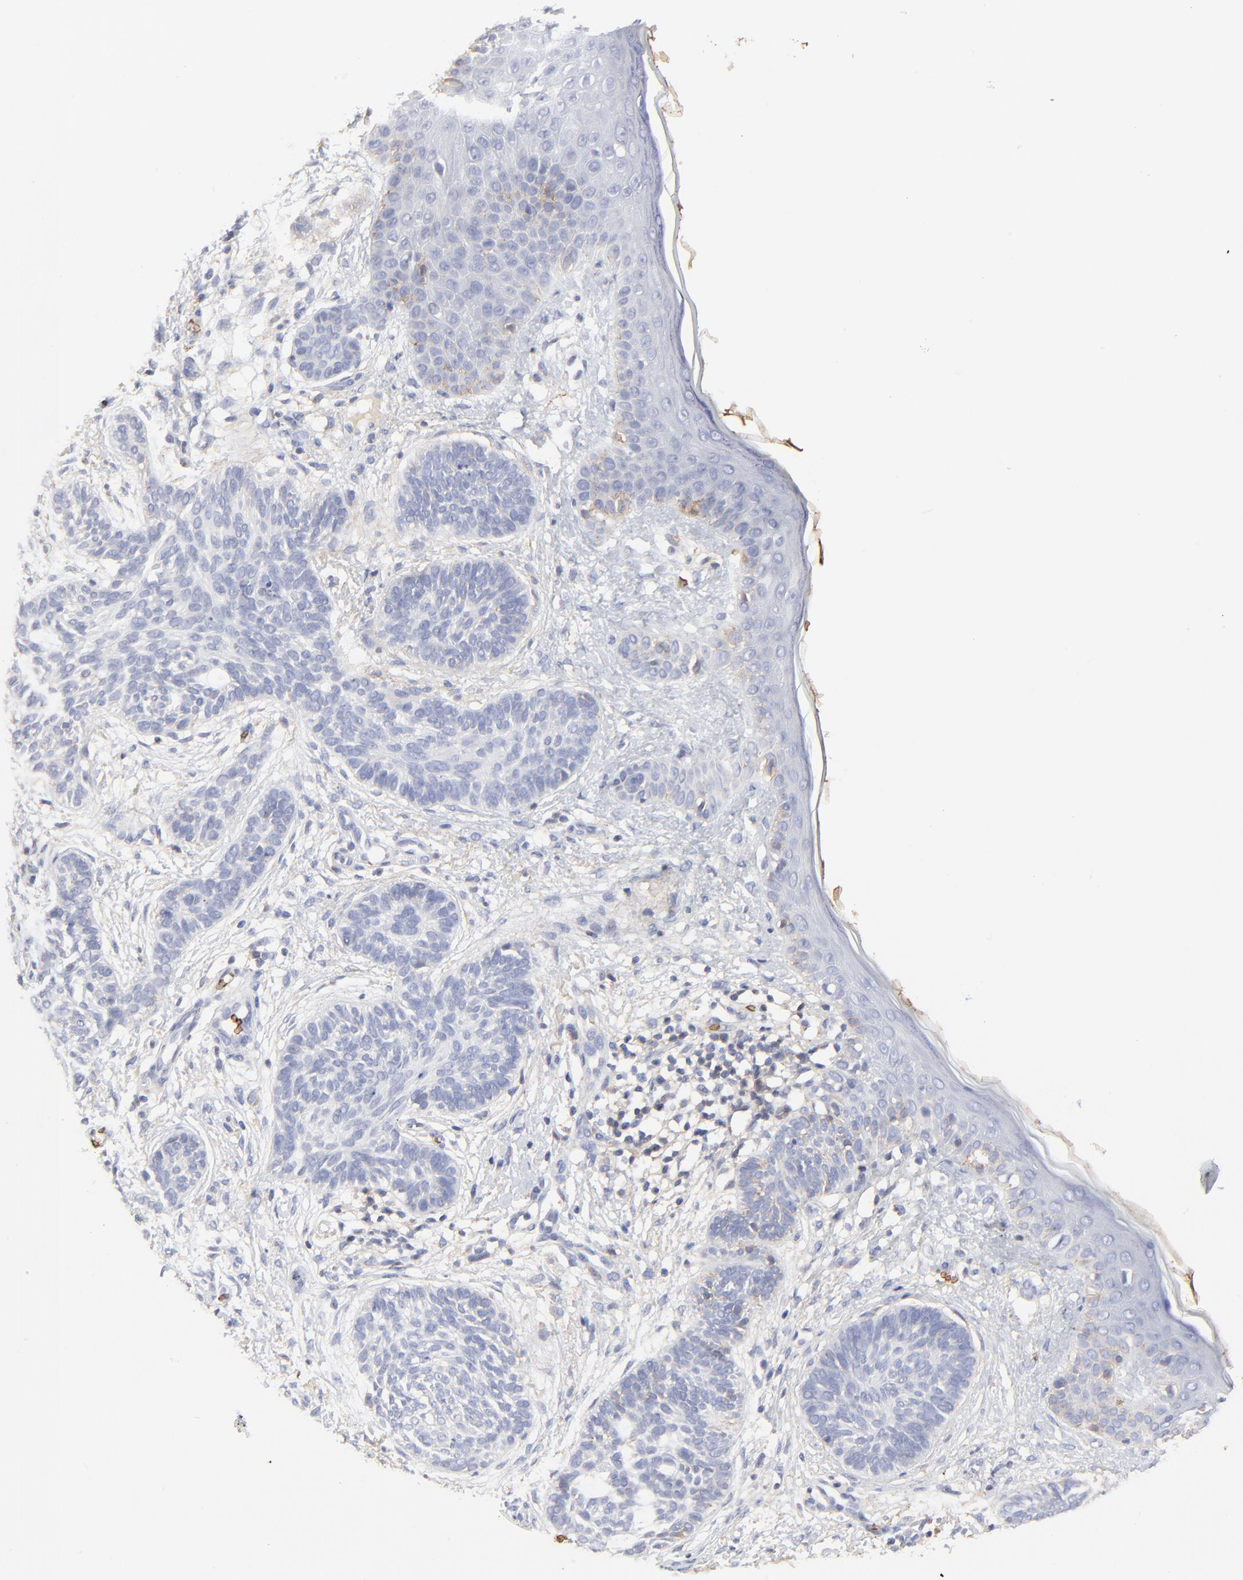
{"staining": {"intensity": "negative", "quantity": "none", "location": "none"}, "tissue": "skin cancer", "cell_type": "Tumor cells", "image_type": "cancer", "snomed": [{"axis": "morphology", "description": "Normal tissue, NOS"}, {"axis": "morphology", "description": "Basal cell carcinoma"}, {"axis": "topography", "description": "Skin"}], "caption": "Tumor cells are negative for protein expression in human basal cell carcinoma (skin).", "gene": "PAG1", "patient": {"sex": "male", "age": 63}}